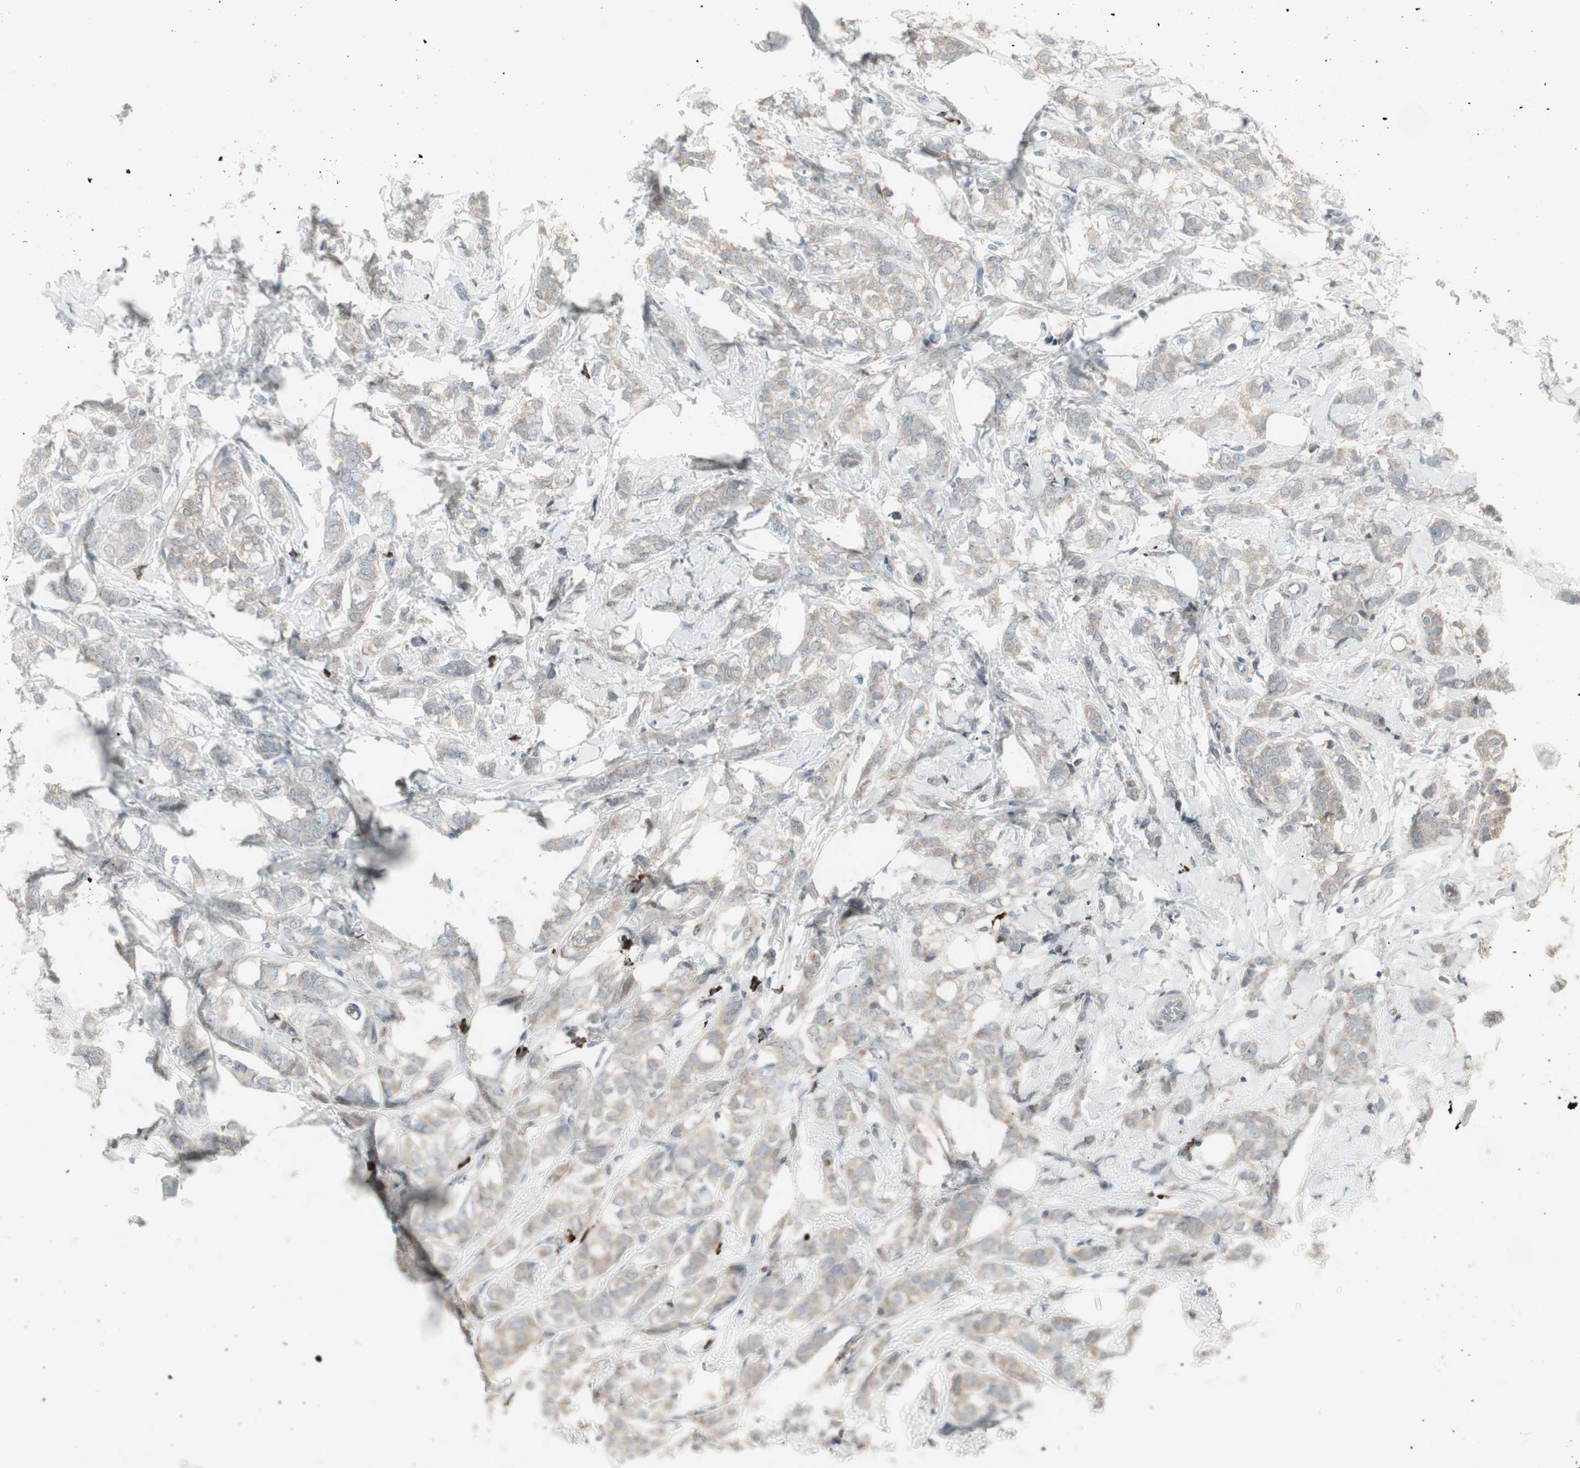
{"staining": {"intensity": "weak", "quantity": "<25%", "location": "cytoplasmic/membranous"}, "tissue": "breast cancer", "cell_type": "Tumor cells", "image_type": "cancer", "snomed": [{"axis": "morphology", "description": "Lobular carcinoma"}, {"axis": "topography", "description": "Breast"}], "caption": "Tumor cells are negative for brown protein staining in breast cancer.", "gene": "ZSCAN32", "patient": {"sex": "female", "age": 60}}